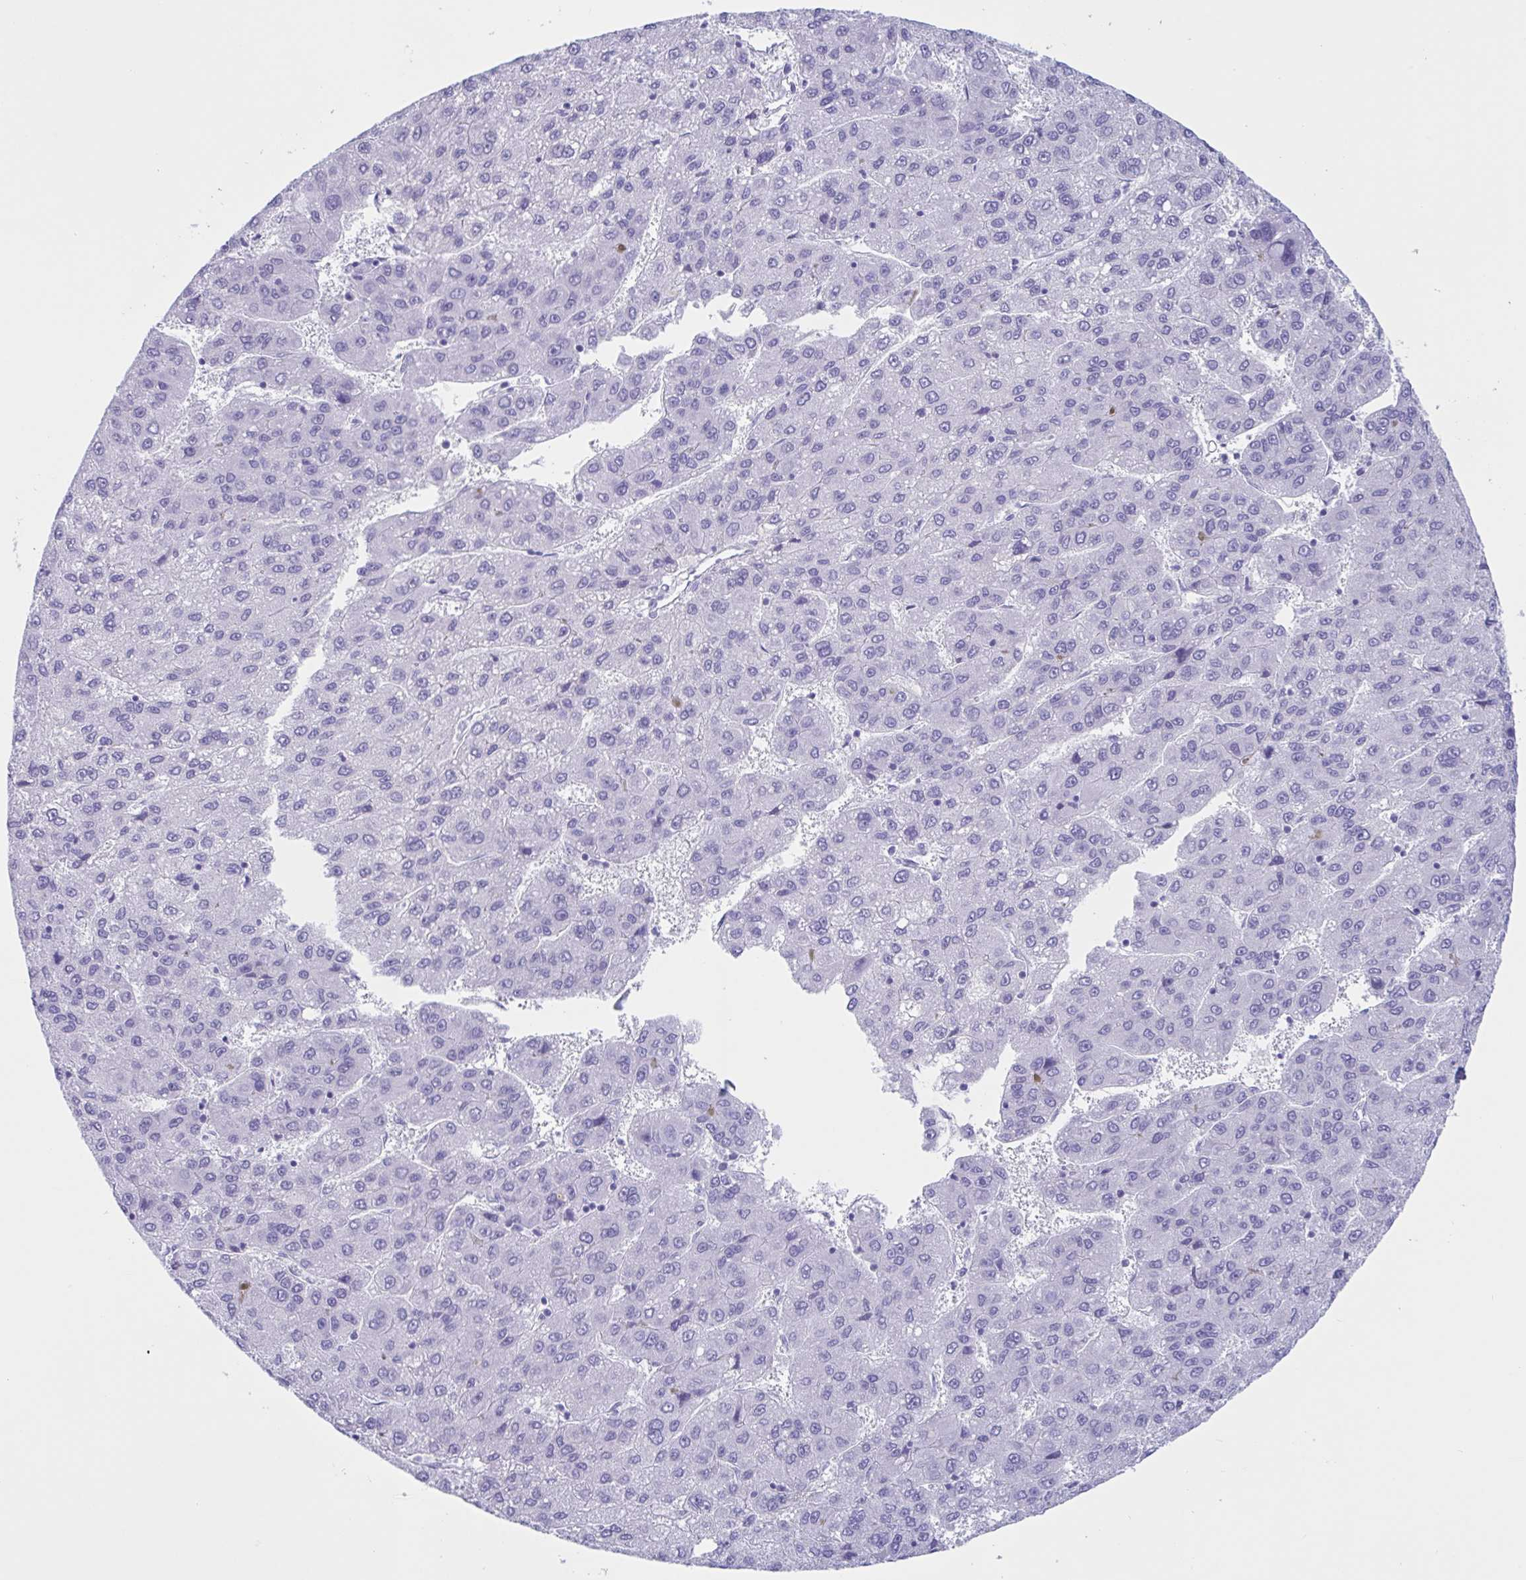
{"staining": {"intensity": "negative", "quantity": "none", "location": "none"}, "tissue": "liver cancer", "cell_type": "Tumor cells", "image_type": "cancer", "snomed": [{"axis": "morphology", "description": "Carcinoma, Hepatocellular, NOS"}, {"axis": "topography", "description": "Liver"}], "caption": "Liver cancer was stained to show a protein in brown. There is no significant staining in tumor cells.", "gene": "ZNF850", "patient": {"sex": "female", "age": 82}}